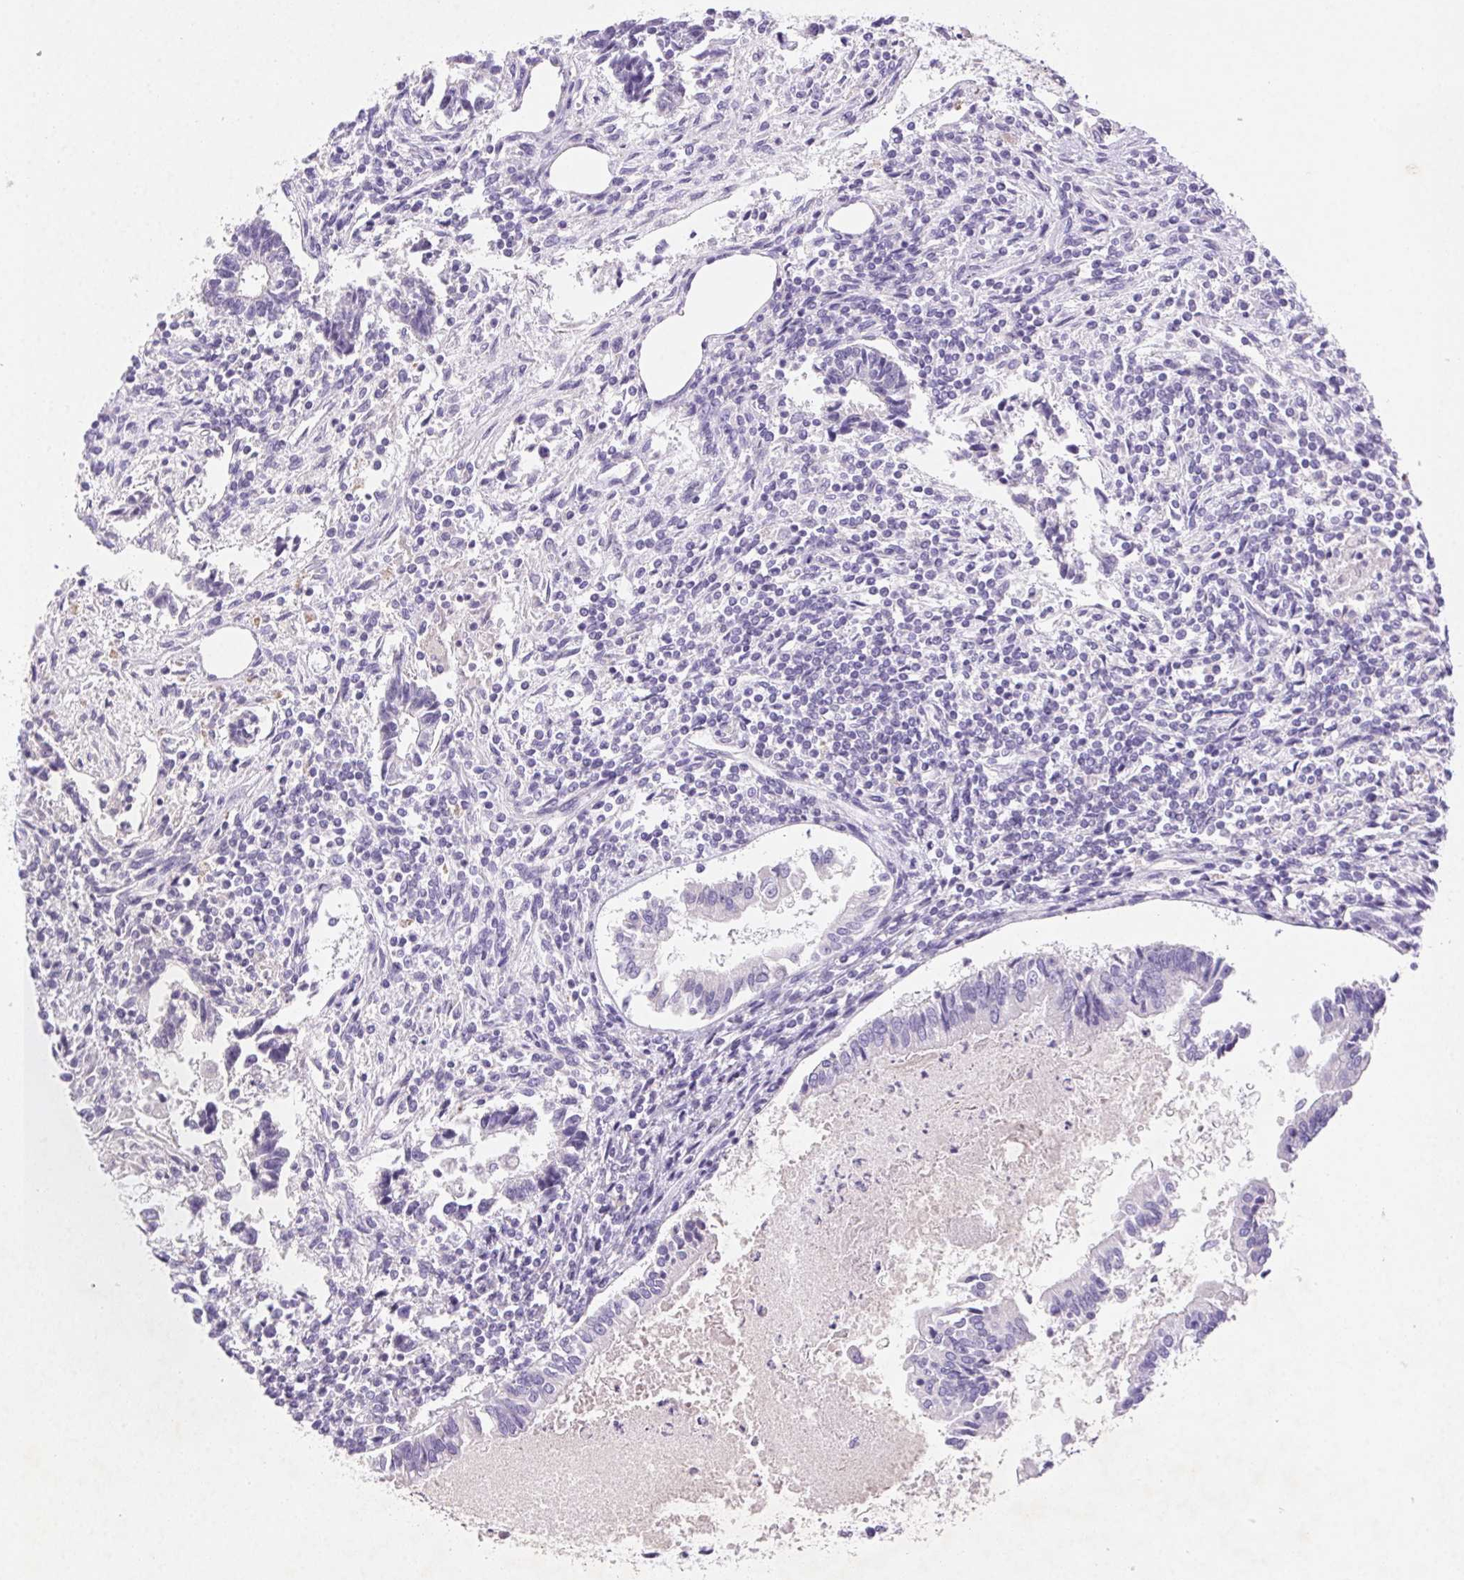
{"staining": {"intensity": "negative", "quantity": "none", "location": "none"}, "tissue": "testis cancer", "cell_type": "Tumor cells", "image_type": "cancer", "snomed": [{"axis": "morphology", "description": "Carcinoma, Embryonal, NOS"}, {"axis": "topography", "description": "Testis"}], "caption": "This is an immunohistochemistry micrograph of human testis embryonal carcinoma. There is no expression in tumor cells.", "gene": "ARHGAP11B", "patient": {"sex": "male", "age": 37}}